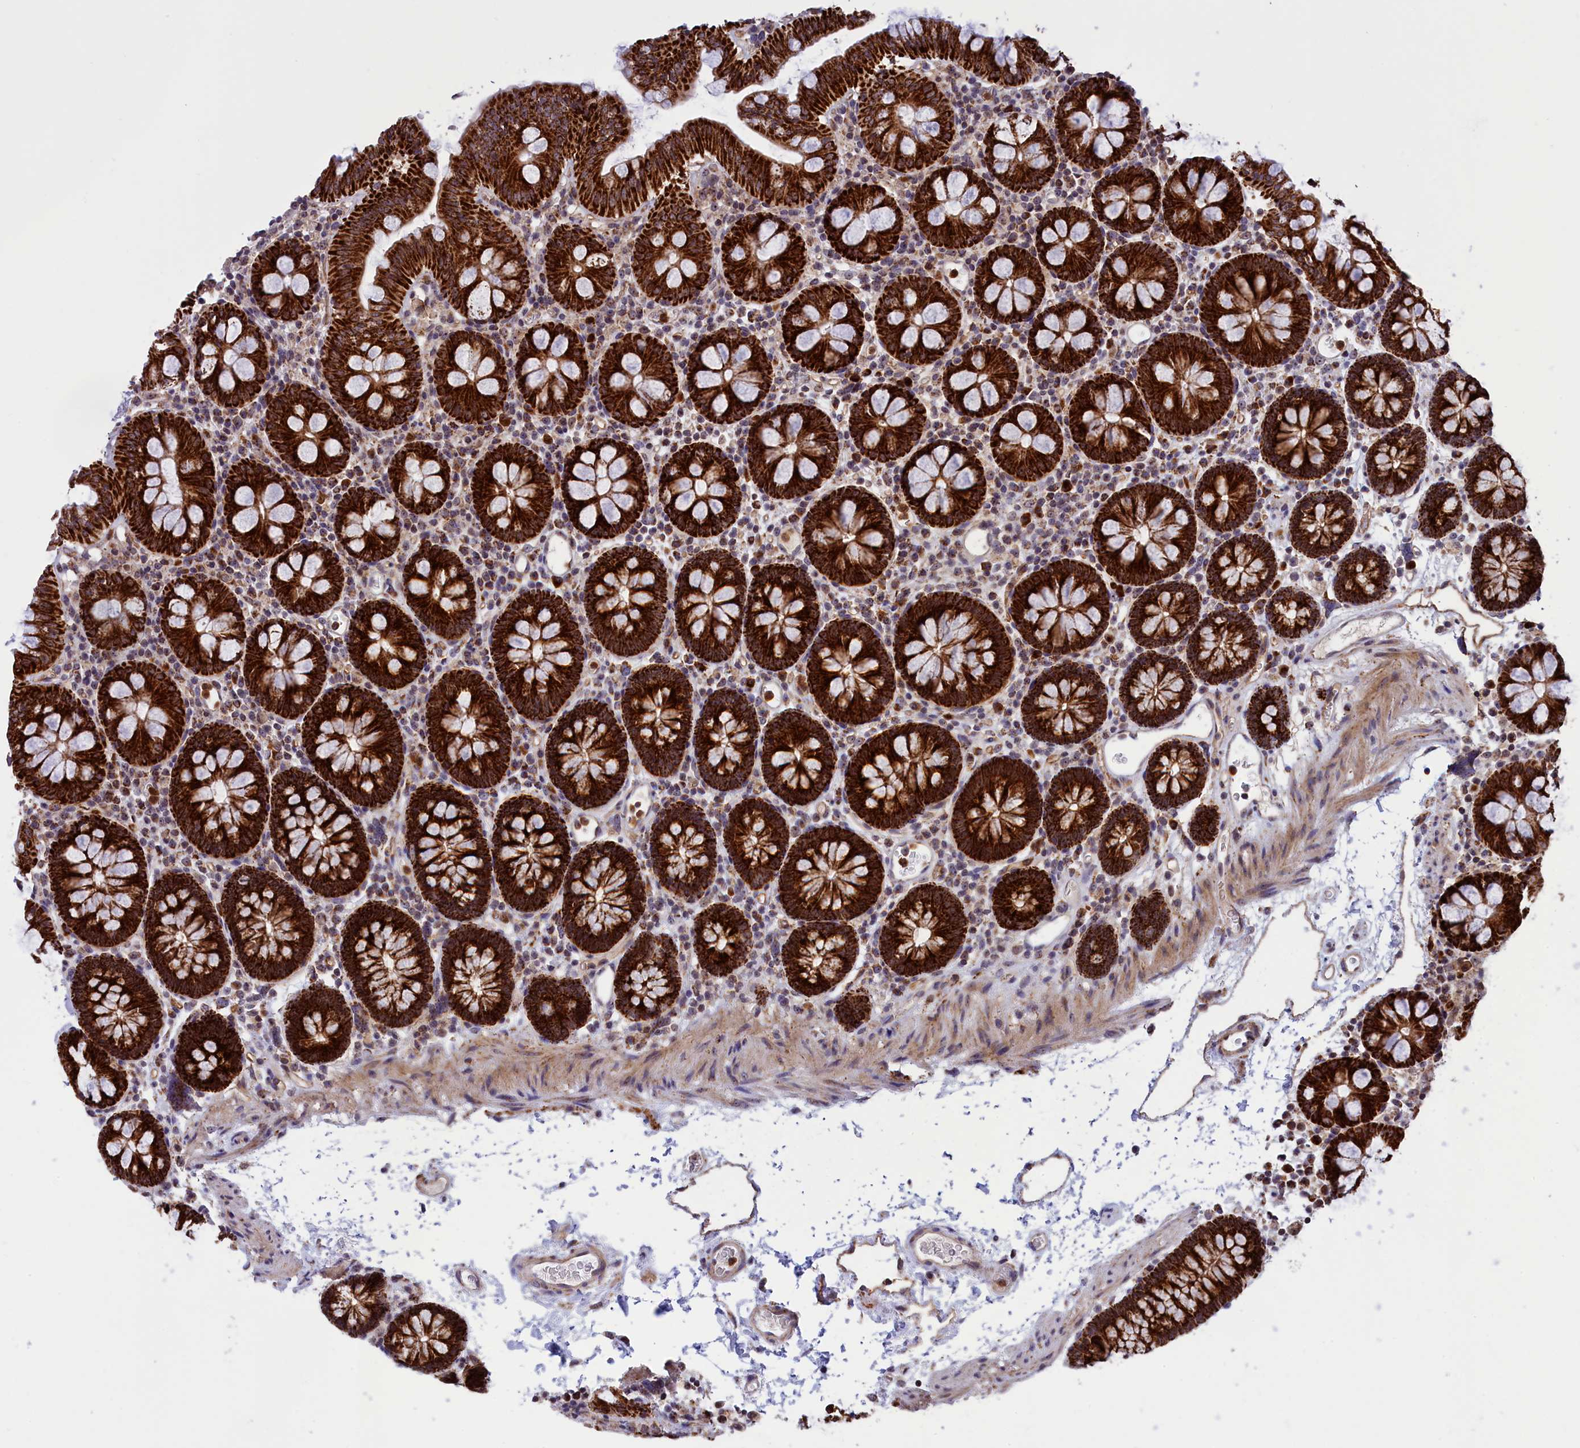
{"staining": {"intensity": "weak", "quantity": ">75%", "location": "cytoplasmic/membranous"}, "tissue": "colon", "cell_type": "Endothelial cells", "image_type": "normal", "snomed": [{"axis": "morphology", "description": "Normal tissue, NOS"}, {"axis": "topography", "description": "Colon"}], "caption": "This image displays immunohistochemistry staining of unremarkable human colon, with low weak cytoplasmic/membranous expression in about >75% of endothelial cells.", "gene": "MPND", "patient": {"sex": "male", "age": 75}}